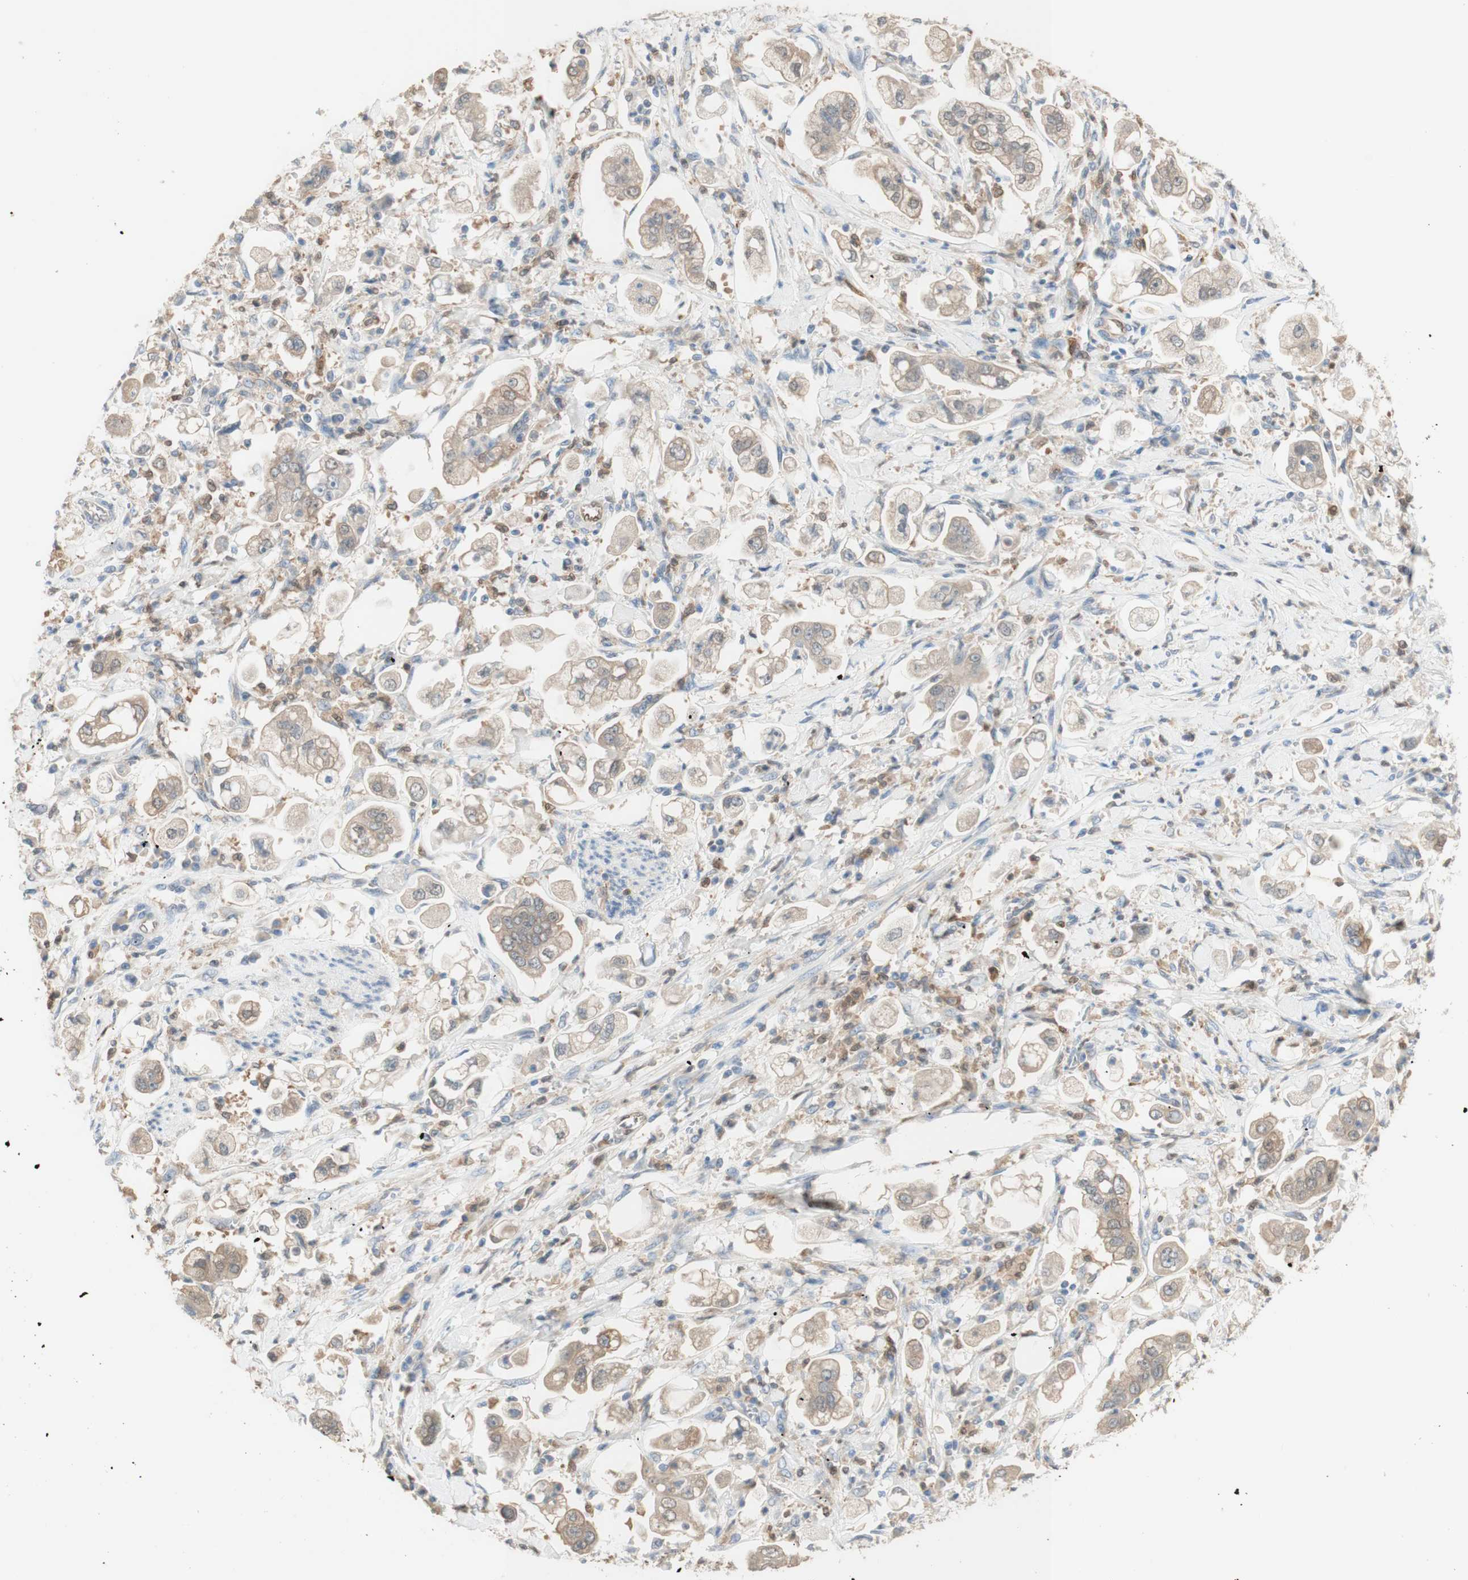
{"staining": {"intensity": "weak", "quantity": ">75%", "location": "cytoplasmic/membranous"}, "tissue": "stomach cancer", "cell_type": "Tumor cells", "image_type": "cancer", "snomed": [{"axis": "morphology", "description": "Adenocarcinoma, NOS"}, {"axis": "topography", "description": "Stomach"}], "caption": "IHC micrograph of neoplastic tissue: human stomach cancer stained using immunohistochemistry (IHC) exhibits low levels of weak protein expression localized specifically in the cytoplasmic/membranous of tumor cells, appearing as a cytoplasmic/membranous brown color.", "gene": "COMT", "patient": {"sex": "male", "age": 62}}